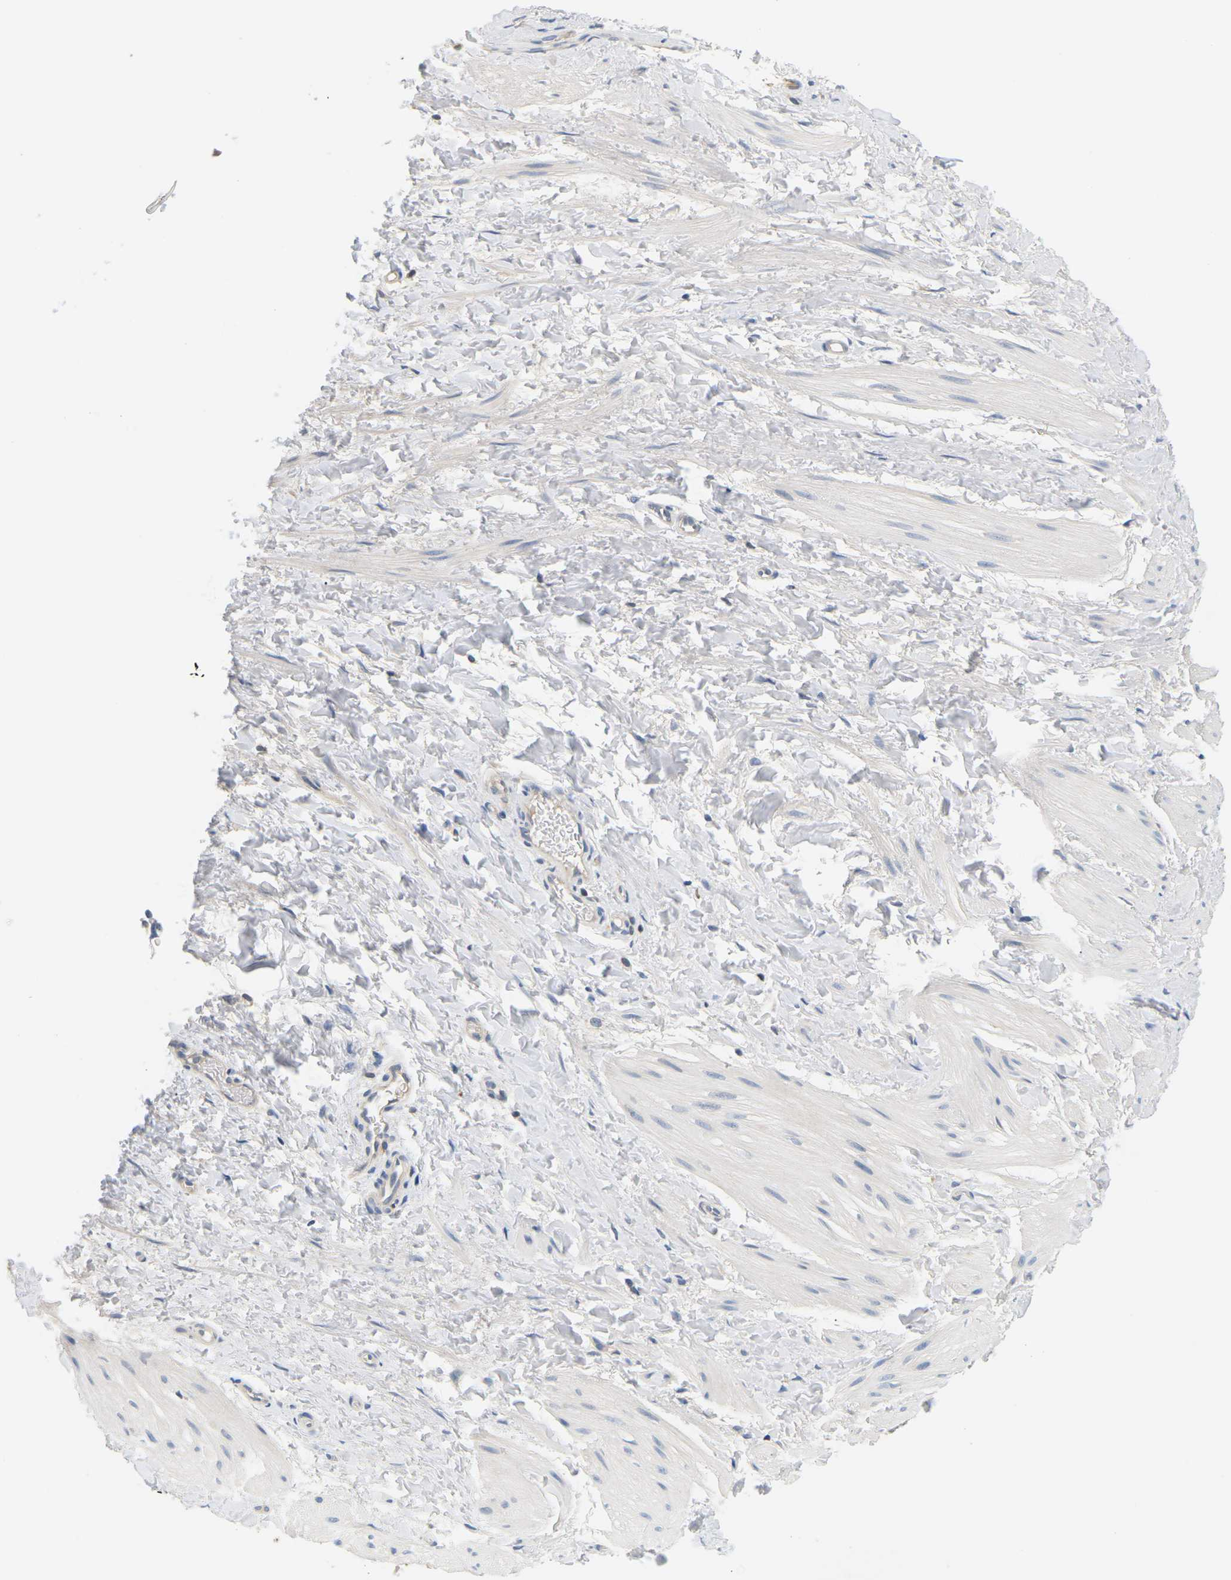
{"staining": {"intensity": "negative", "quantity": "none", "location": "none"}, "tissue": "smooth muscle", "cell_type": "Smooth muscle cells", "image_type": "normal", "snomed": [{"axis": "morphology", "description": "Normal tissue, NOS"}, {"axis": "topography", "description": "Smooth muscle"}], "caption": "IHC image of normal human smooth muscle stained for a protein (brown), which displays no staining in smooth muscle cells.", "gene": "EVA1C", "patient": {"sex": "male", "age": 16}}